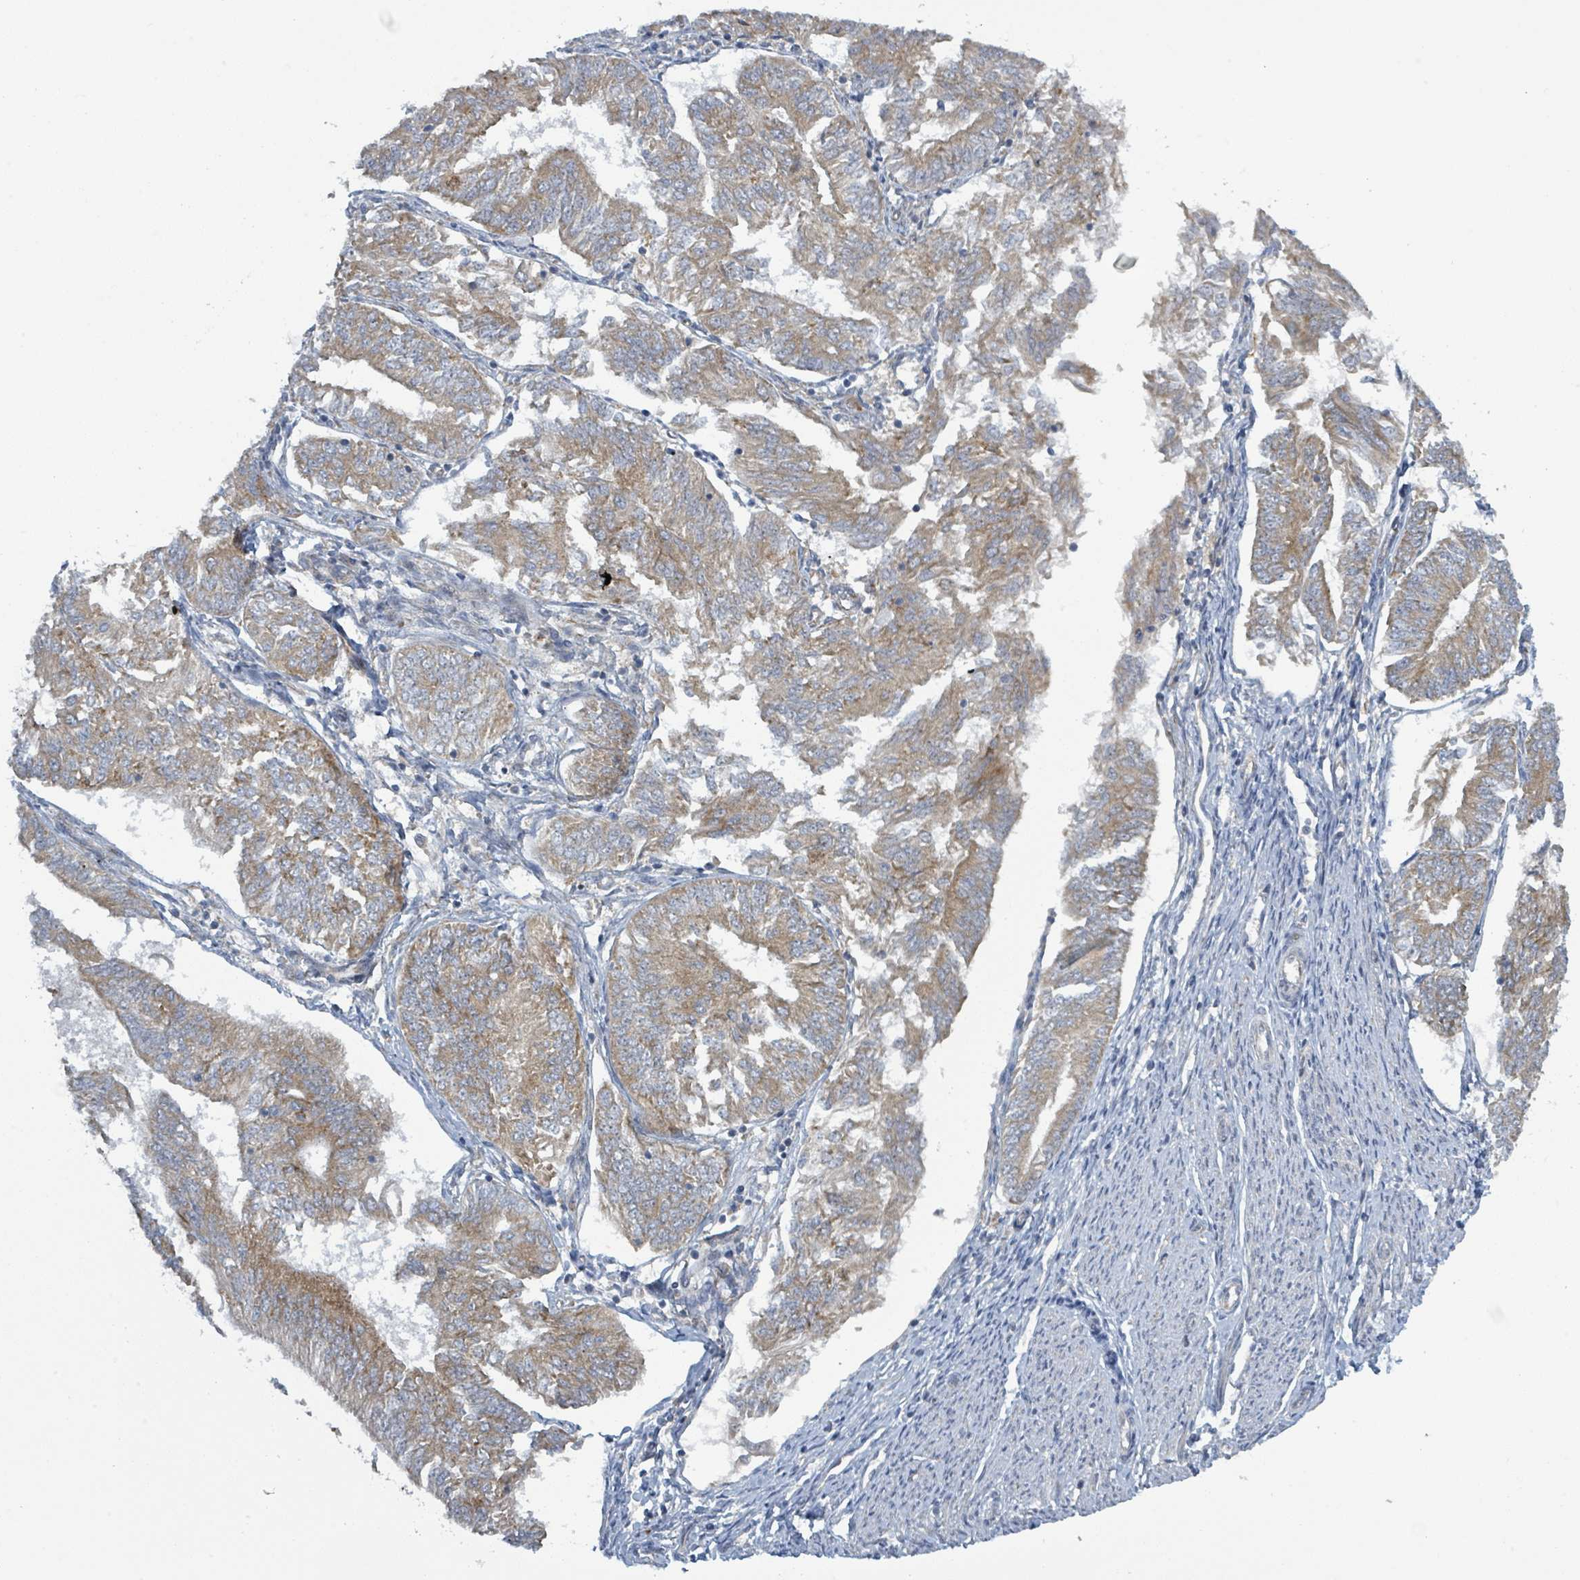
{"staining": {"intensity": "moderate", "quantity": ">75%", "location": "cytoplasmic/membranous"}, "tissue": "endometrial cancer", "cell_type": "Tumor cells", "image_type": "cancer", "snomed": [{"axis": "morphology", "description": "Adenocarcinoma, NOS"}, {"axis": "topography", "description": "Endometrium"}], "caption": "Brown immunohistochemical staining in human endometrial cancer (adenocarcinoma) displays moderate cytoplasmic/membranous expression in approximately >75% of tumor cells.", "gene": "RPL32", "patient": {"sex": "female", "age": 58}}